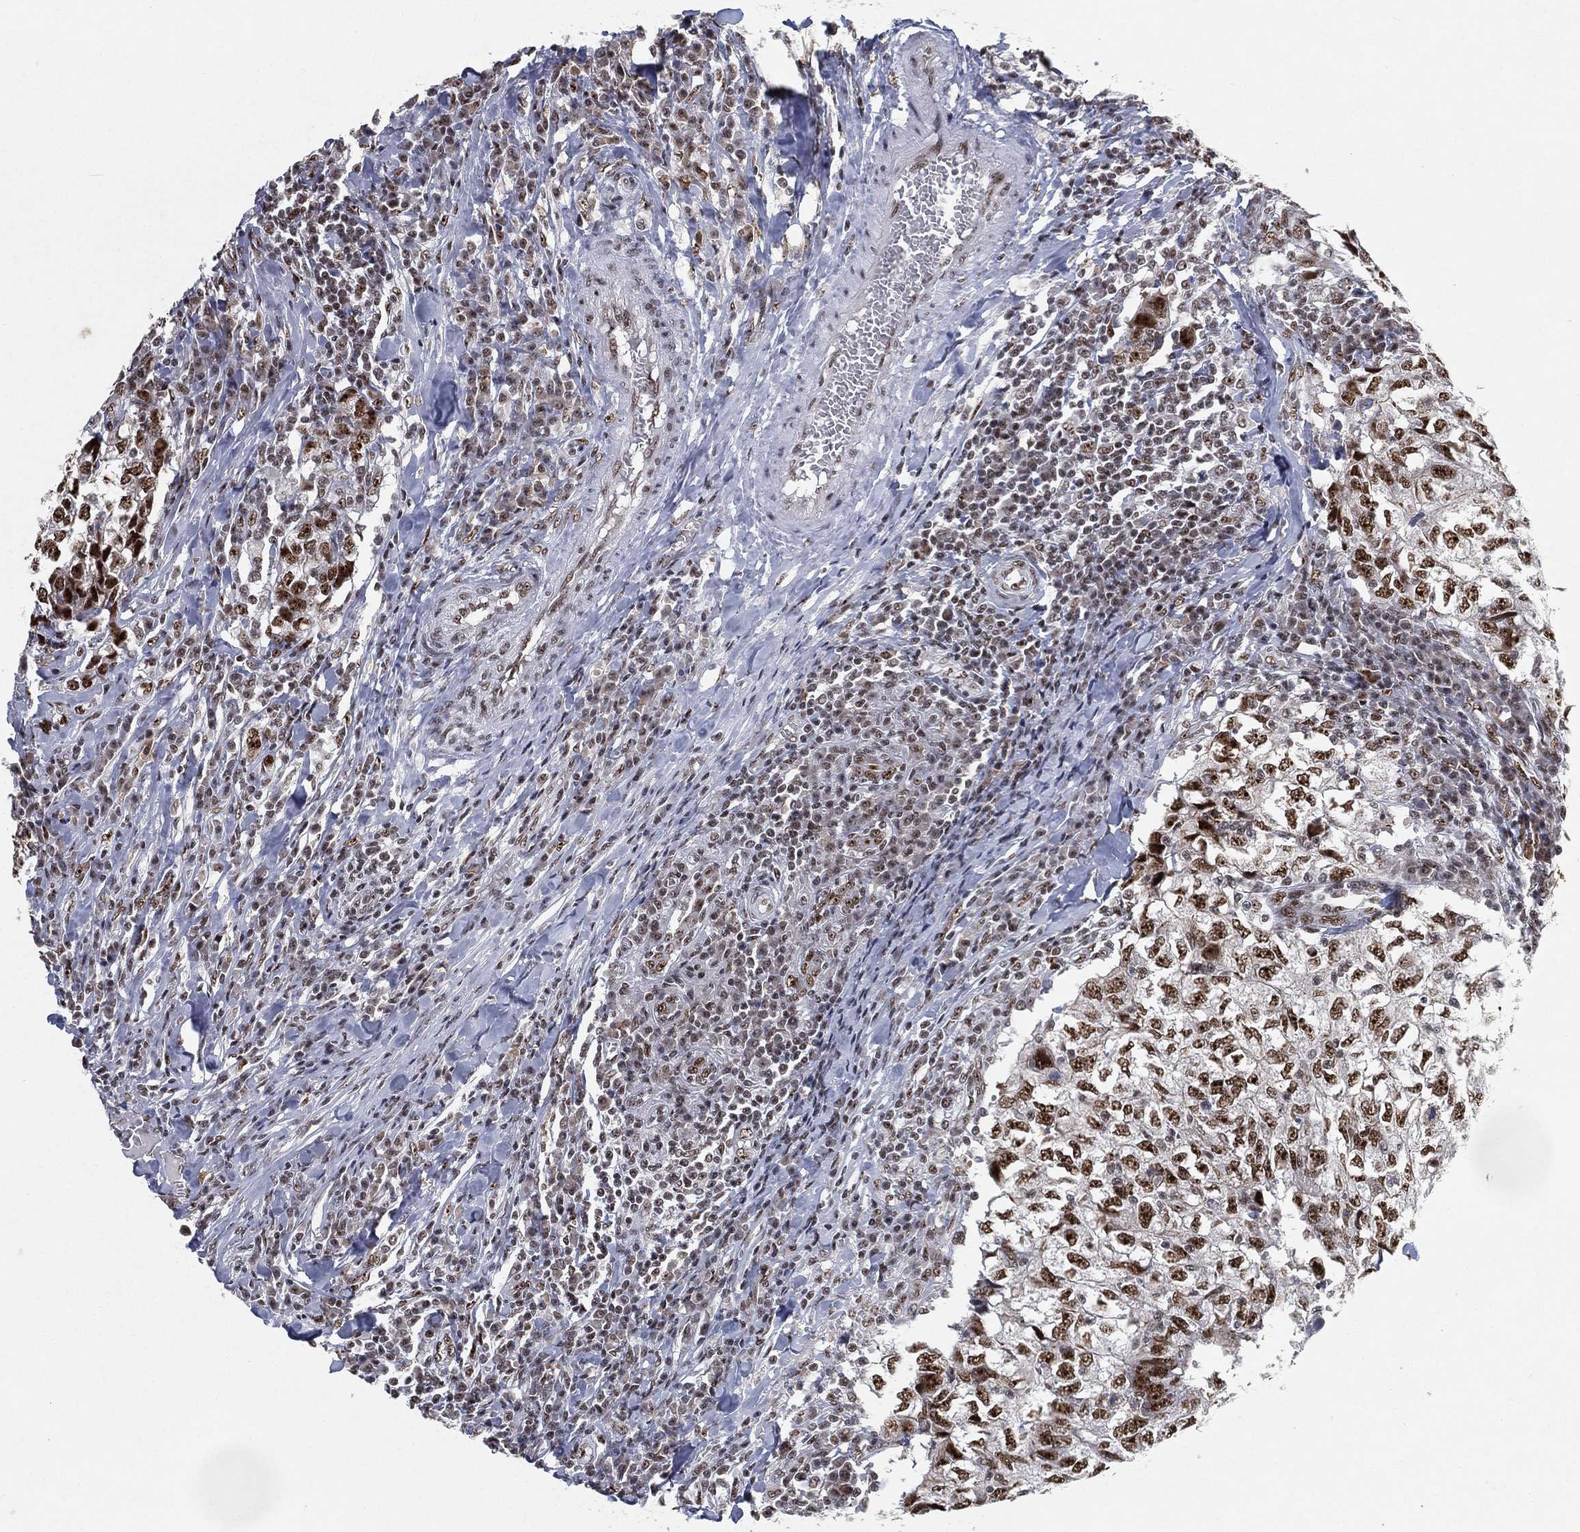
{"staining": {"intensity": "strong", "quantity": ">75%", "location": "nuclear"}, "tissue": "breast cancer", "cell_type": "Tumor cells", "image_type": "cancer", "snomed": [{"axis": "morphology", "description": "Duct carcinoma"}, {"axis": "topography", "description": "Breast"}], "caption": "Protein positivity by immunohistochemistry (IHC) reveals strong nuclear expression in about >75% of tumor cells in breast invasive ductal carcinoma. (IHC, brightfield microscopy, high magnification).", "gene": "DDX27", "patient": {"sex": "female", "age": 30}}